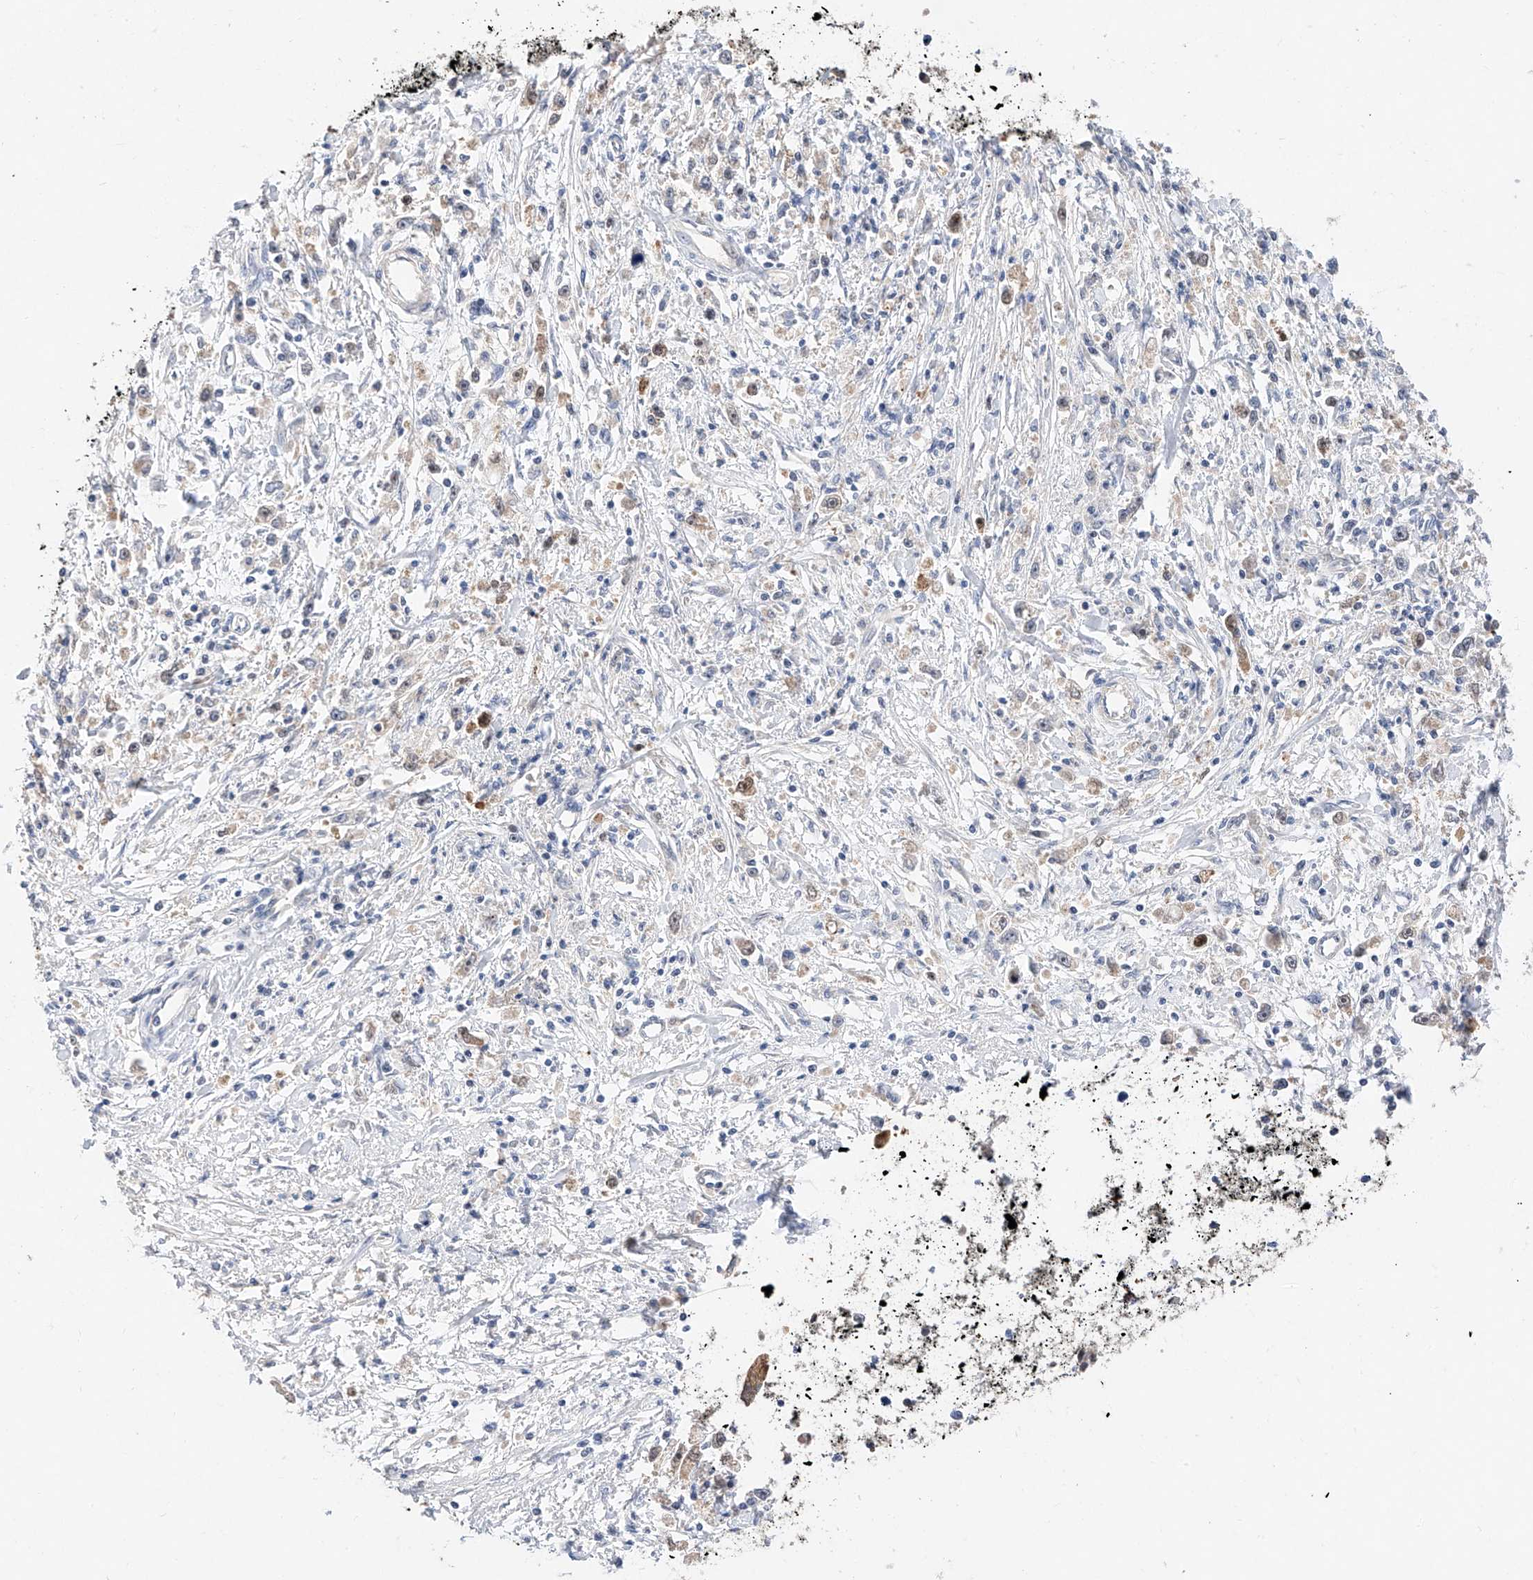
{"staining": {"intensity": "negative", "quantity": "none", "location": "none"}, "tissue": "stomach cancer", "cell_type": "Tumor cells", "image_type": "cancer", "snomed": [{"axis": "morphology", "description": "Adenocarcinoma, NOS"}, {"axis": "topography", "description": "Stomach"}], "caption": "IHC image of neoplastic tissue: human adenocarcinoma (stomach) stained with DAB reveals no significant protein staining in tumor cells. (DAB (3,3'-diaminobenzidine) immunohistochemistry visualized using brightfield microscopy, high magnification).", "gene": "FUCA2", "patient": {"sex": "female", "age": 59}}